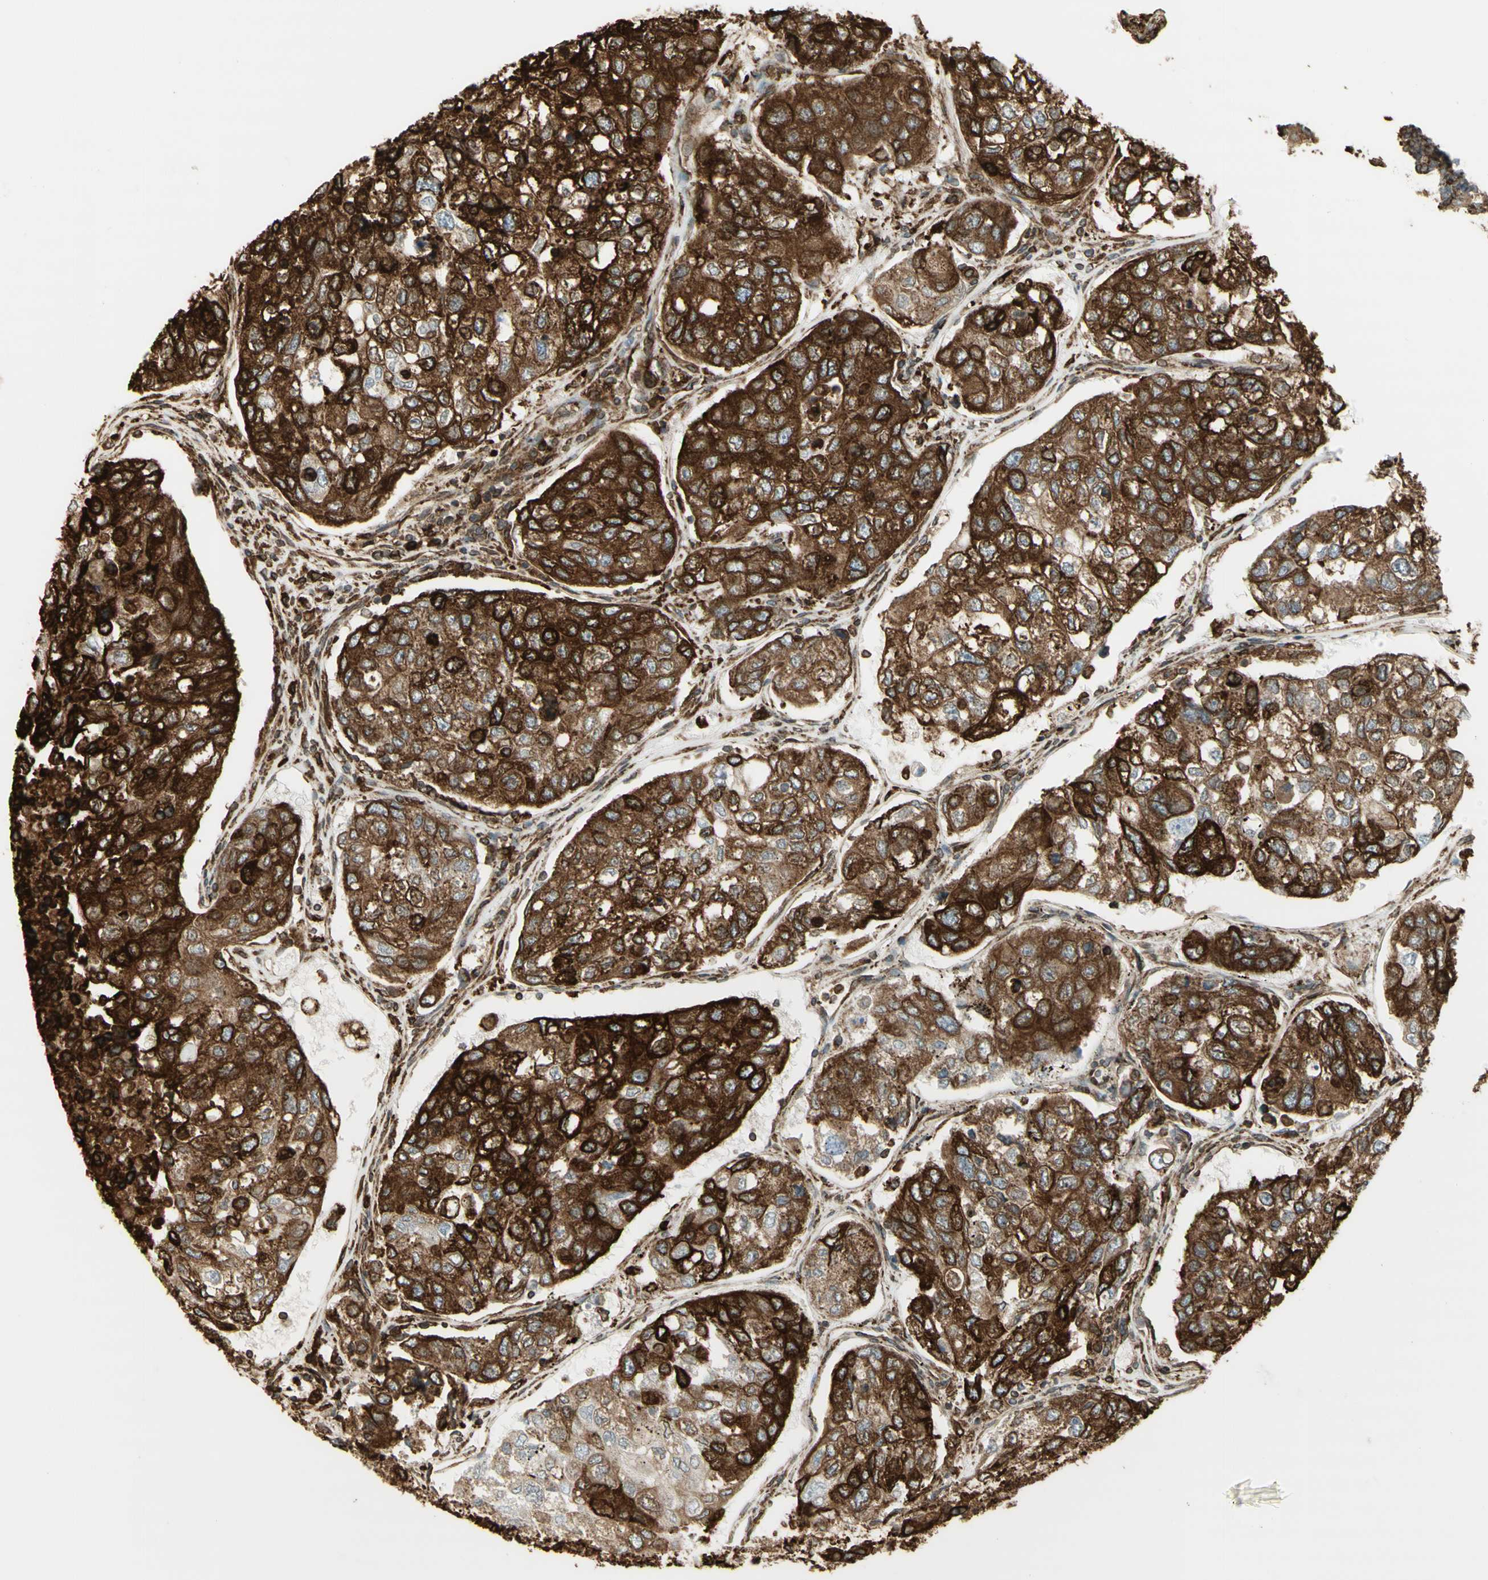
{"staining": {"intensity": "strong", "quantity": ">75%", "location": "cytoplasmic/membranous"}, "tissue": "urothelial cancer", "cell_type": "Tumor cells", "image_type": "cancer", "snomed": [{"axis": "morphology", "description": "Urothelial carcinoma, High grade"}, {"axis": "topography", "description": "Lymph node"}, {"axis": "topography", "description": "Urinary bladder"}], "caption": "Immunohistochemistry (IHC) photomicrograph of urothelial carcinoma (high-grade) stained for a protein (brown), which reveals high levels of strong cytoplasmic/membranous expression in about >75% of tumor cells.", "gene": "CANX", "patient": {"sex": "male", "age": 51}}